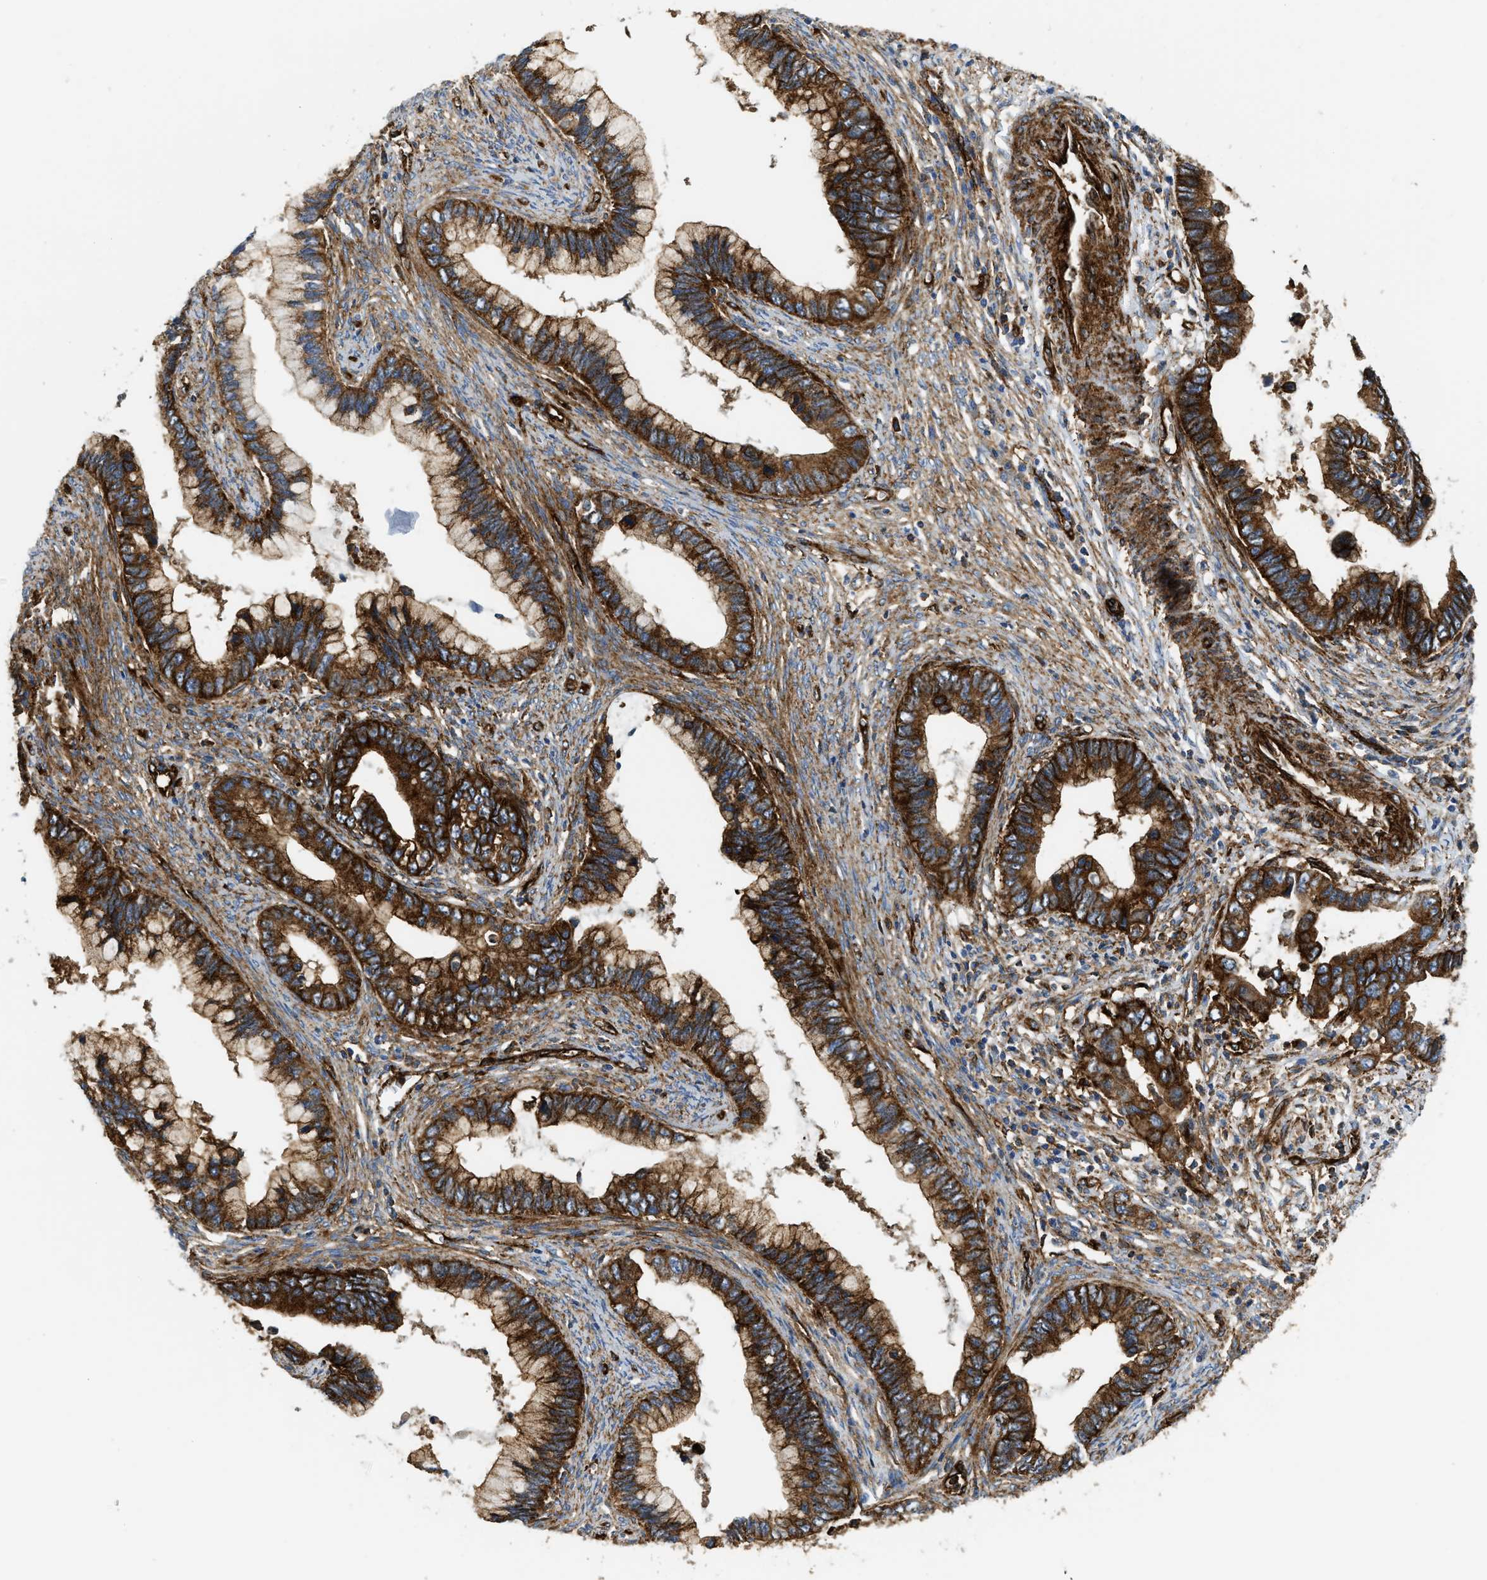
{"staining": {"intensity": "strong", "quantity": ">75%", "location": "cytoplasmic/membranous"}, "tissue": "cervical cancer", "cell_type": "Tumor cells", "image_type": "cancer", "snomed": [{"axis": "morphology", "description": "Adenocarcinoma, NOS"}, {"axis": "topography", "description": "Cervix"}], "caption": "Immunohistochemical staining of human cervical adenocarcinoma demonstrates high levels of strong cytoplasmic/membranous protein expression in approximately >75% of tumor cells.", "gene": "HIP1", "patient": {"sex": "female", "age": 44}}